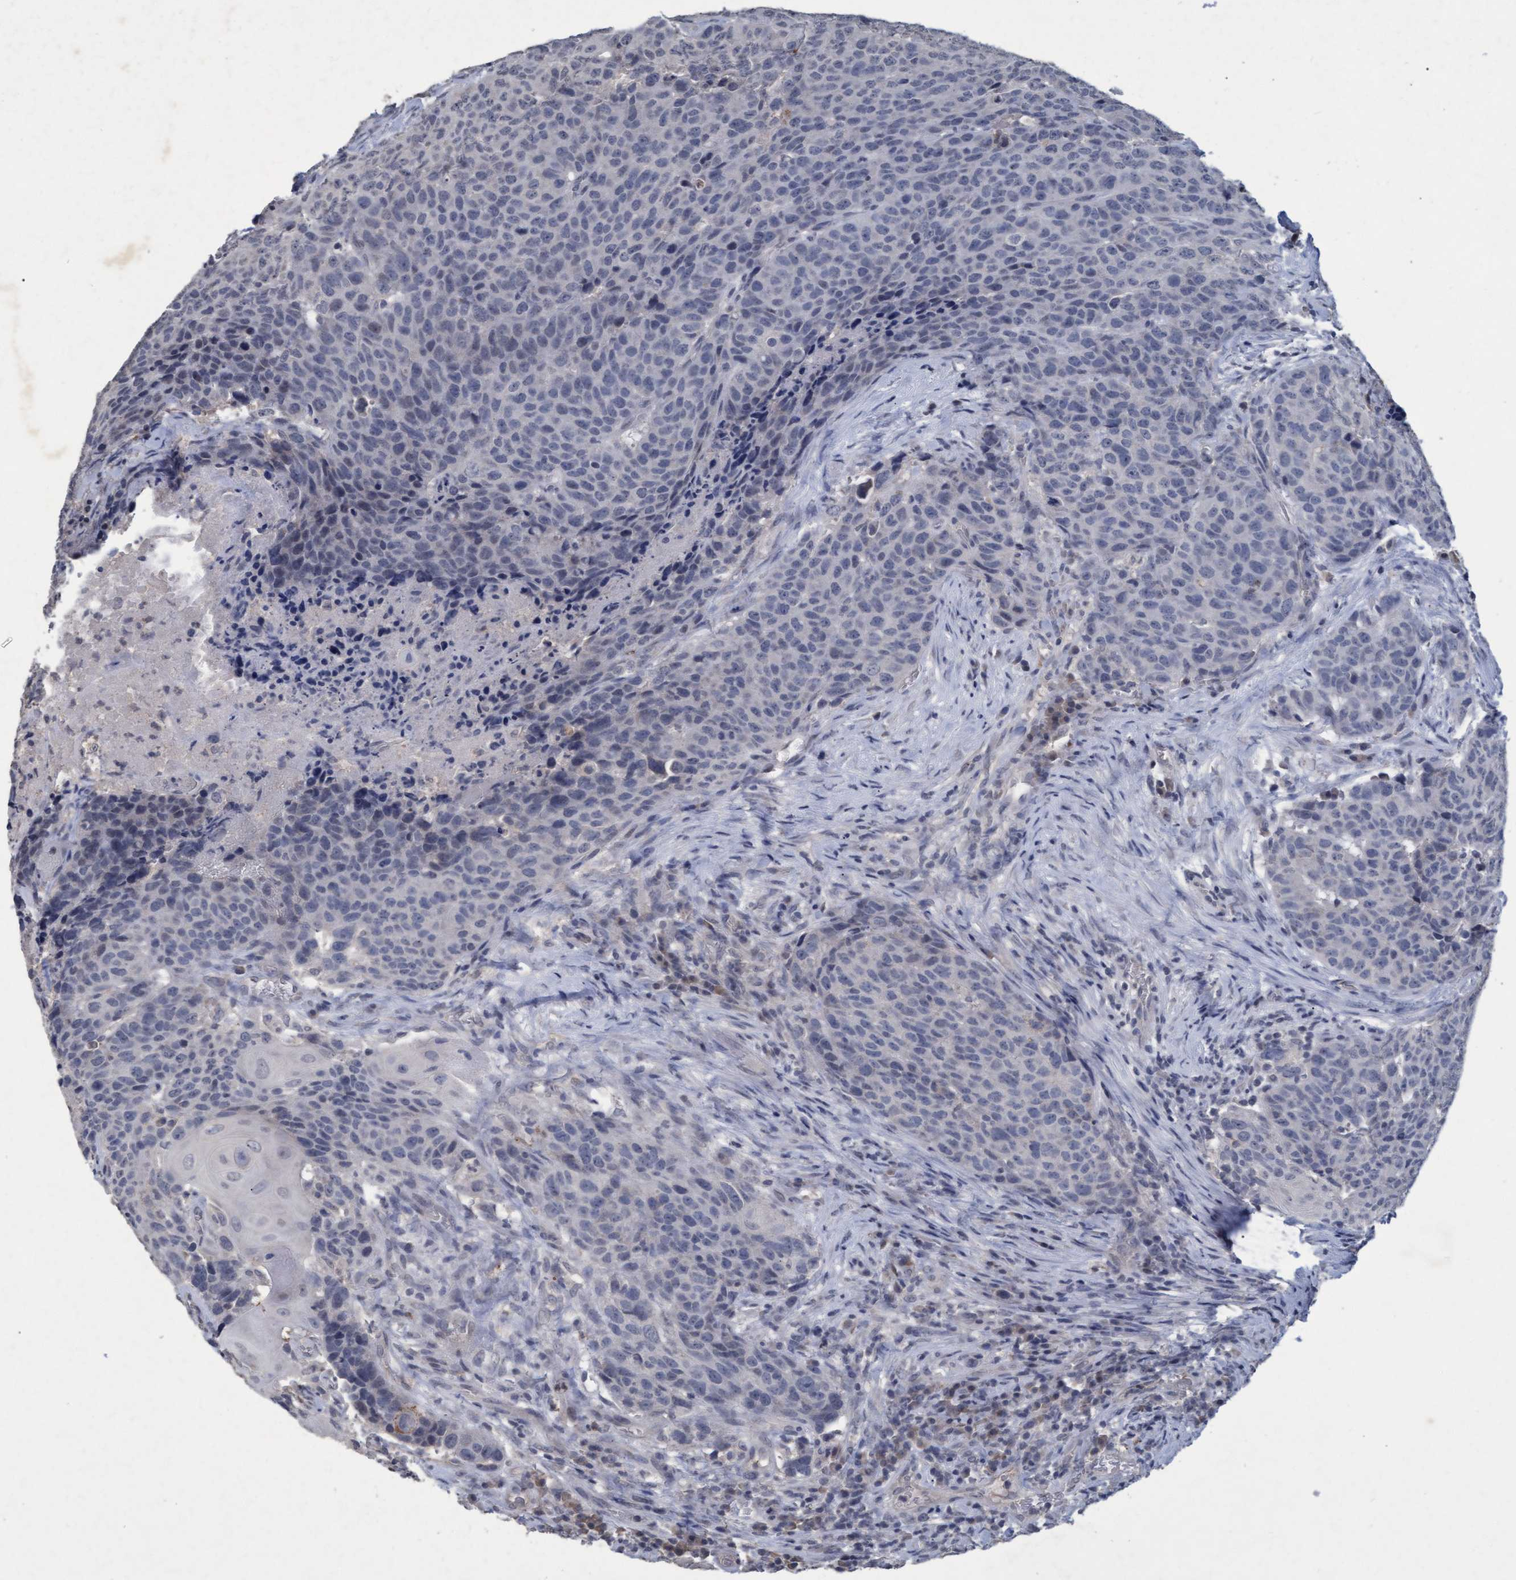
{"staining": {"intensity": "negative", "quantity": "none", "location": "none"}, "tissue": "head and neck cancer", "cell_type": "Tumor cells", "image_type": "cancer", "snomed": [{"axis": "morphology", "description": "Squamous cell carcinoma, NOS"}, {"axis": "topography", "description": "Head-Neck"}], "caption": "Tumor cells show no significant protein staining in head and neck cancer. (Stains: DAB immunohistochemistry with hematoxylin counter stain, Microscopy: brightfield microscopy at high magnification).", "gene": "GALC", "patient": {"sex": "male", "age": 66}}